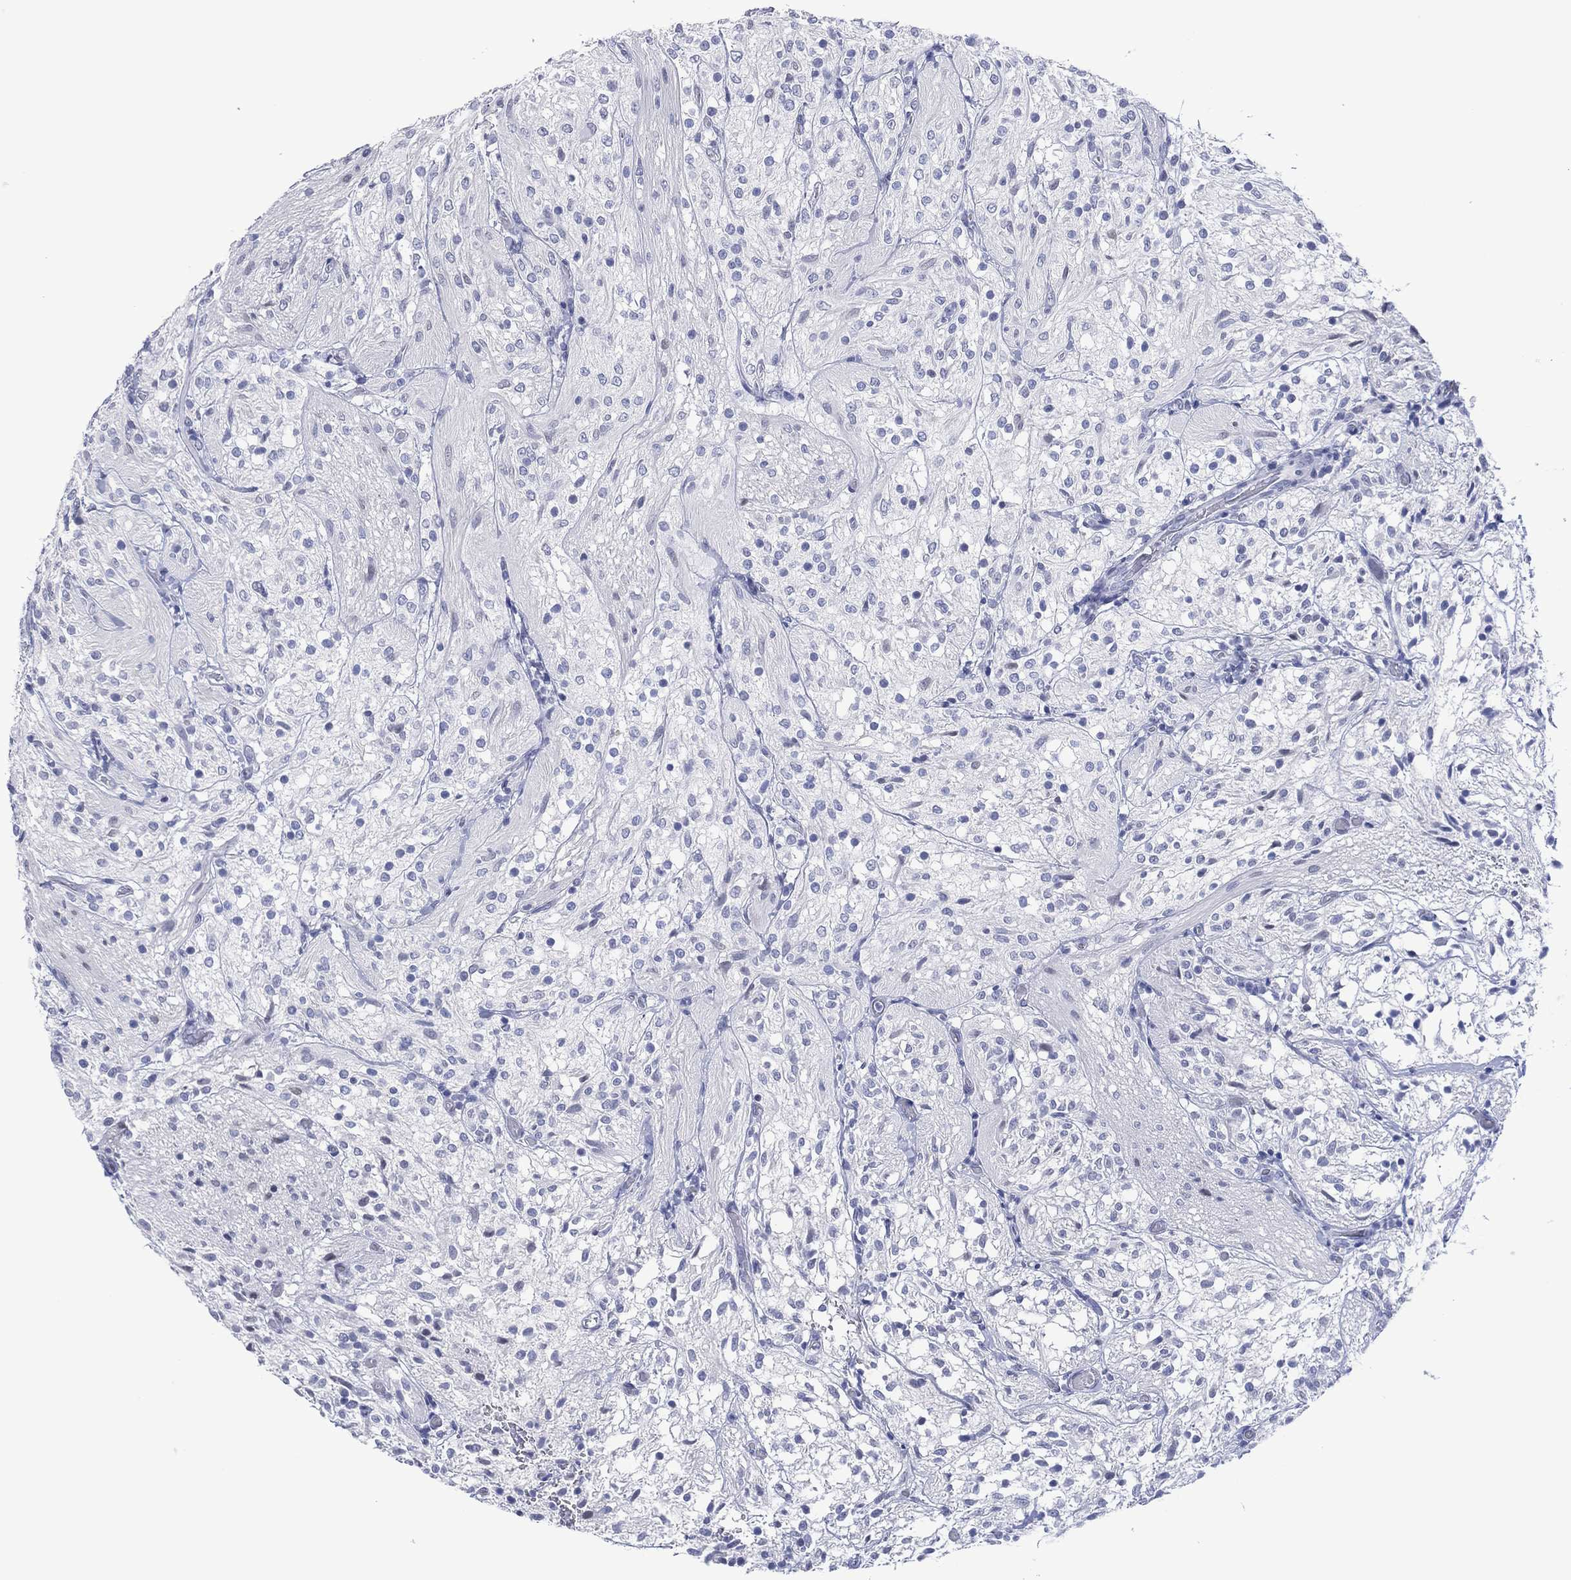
{"staining": {"intensity": "negative", "quantity": "none", "location": "none"}, "tissue": "glioma", "cell_type": "Tumor cells", "image_type": "cancer", "snomed": [{"axis": "morphology", "description": "Glioma, malignant, Low grade"}, {"axis": "topography", "description": "Brain"}], "caption": "Immunohistochemistry (IHC) micrograph of neoplastic tissue: malignant glioma (low-grade) stained with DAB (3,3'-diaminobenzidine) shows no significant protein expression in tumor cells.", "gene": "UTF1", "patient": {"sex": "male", "age": 3}}